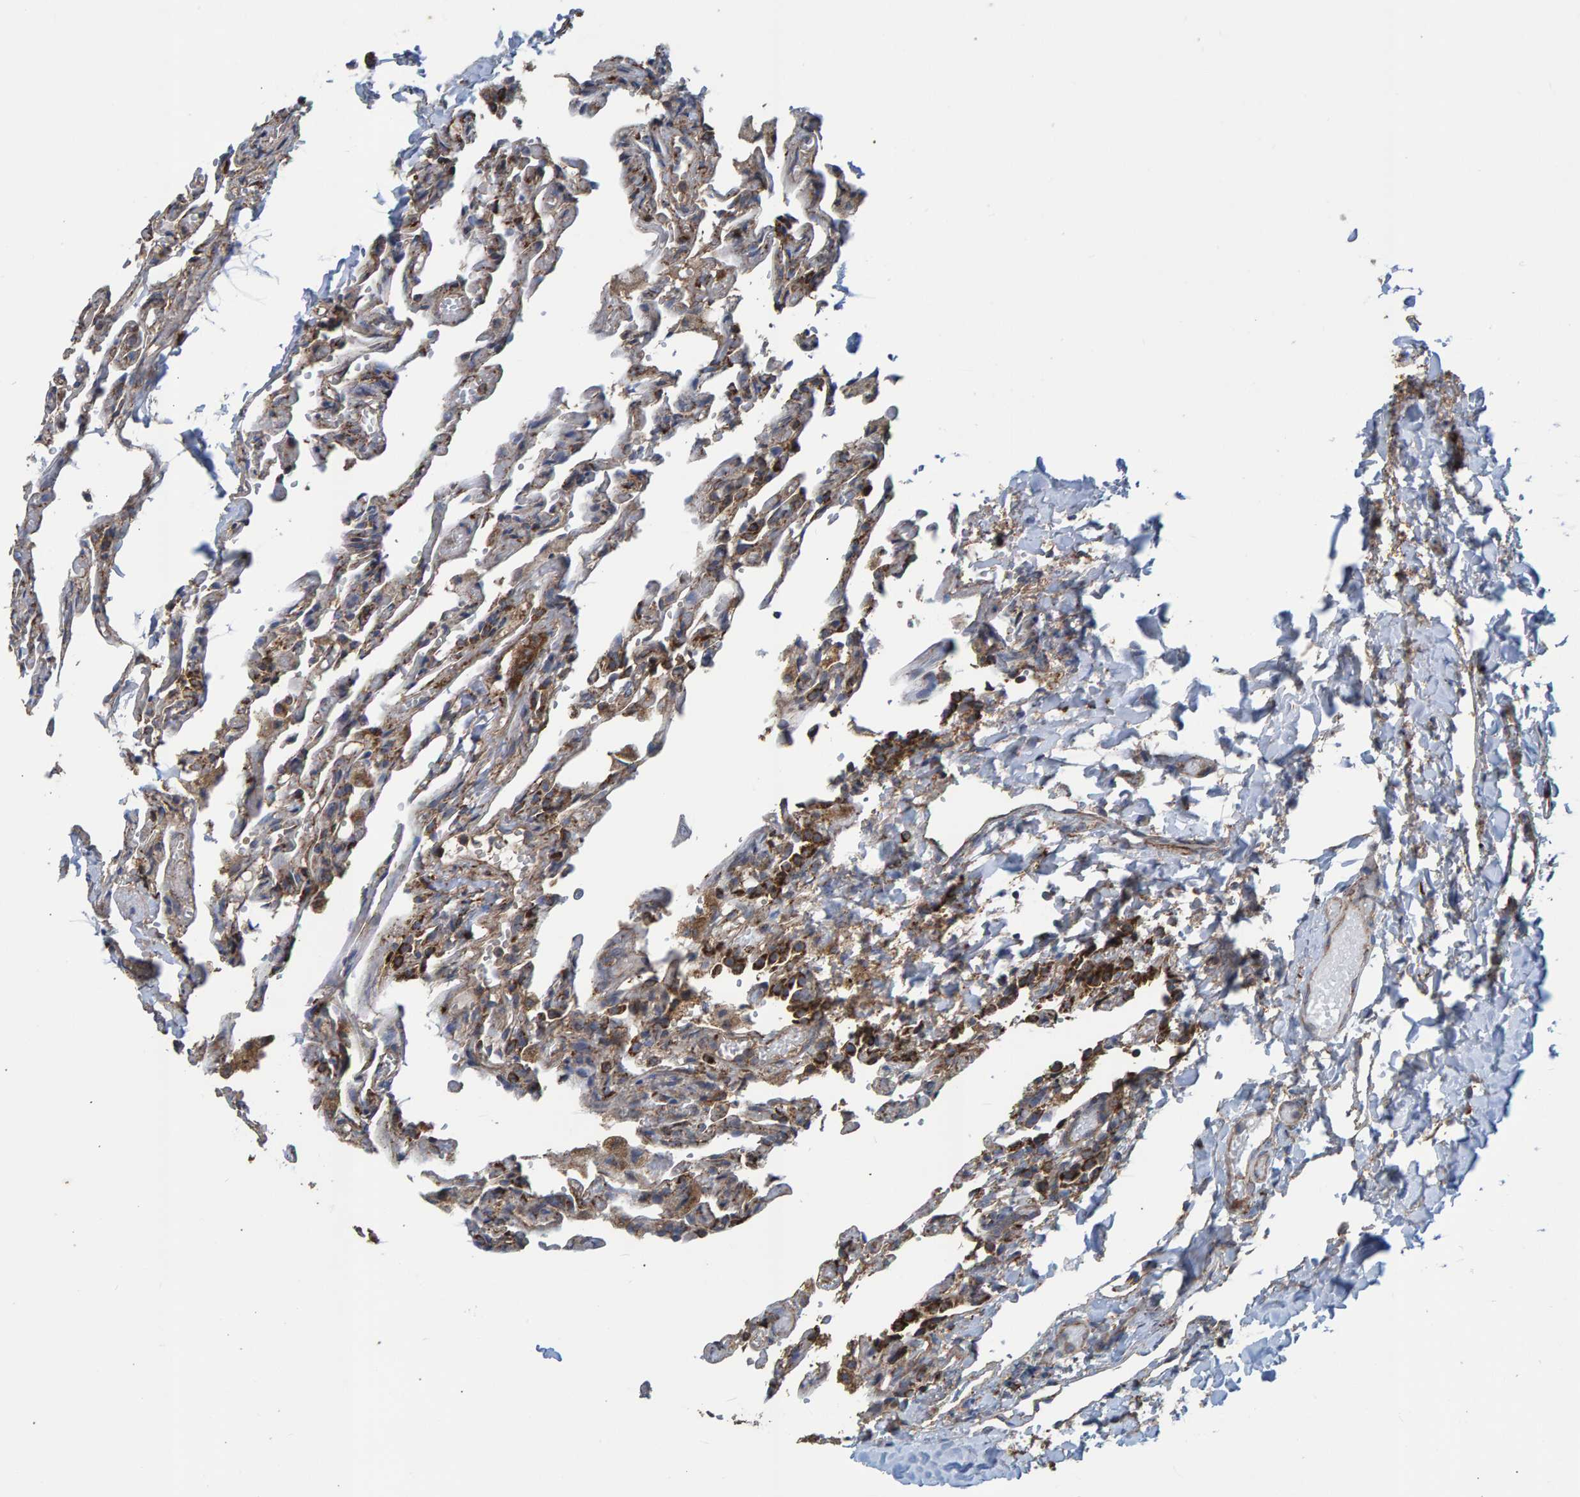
{"staining": {"intensity": "moderate", "quantity": "25%-75%", "location": "cytoplasmic/membranous"}, "tissue": "lung", "cell_type": "Alveolar cells", "image_type": "normal", "snomed": [{"axis": "morphology", "description": "Normal tissue, NOS"}, {"axis": "topography", "description": "Lung"}], "caption": "Human lung stained for a protein (brown) exhibits moderate cytoplasmic/membranous positive expression in about 25%-75% of alveolar cells.", "gene": "LRSAM1", "patient": {"sex": "male", "age": 21}}